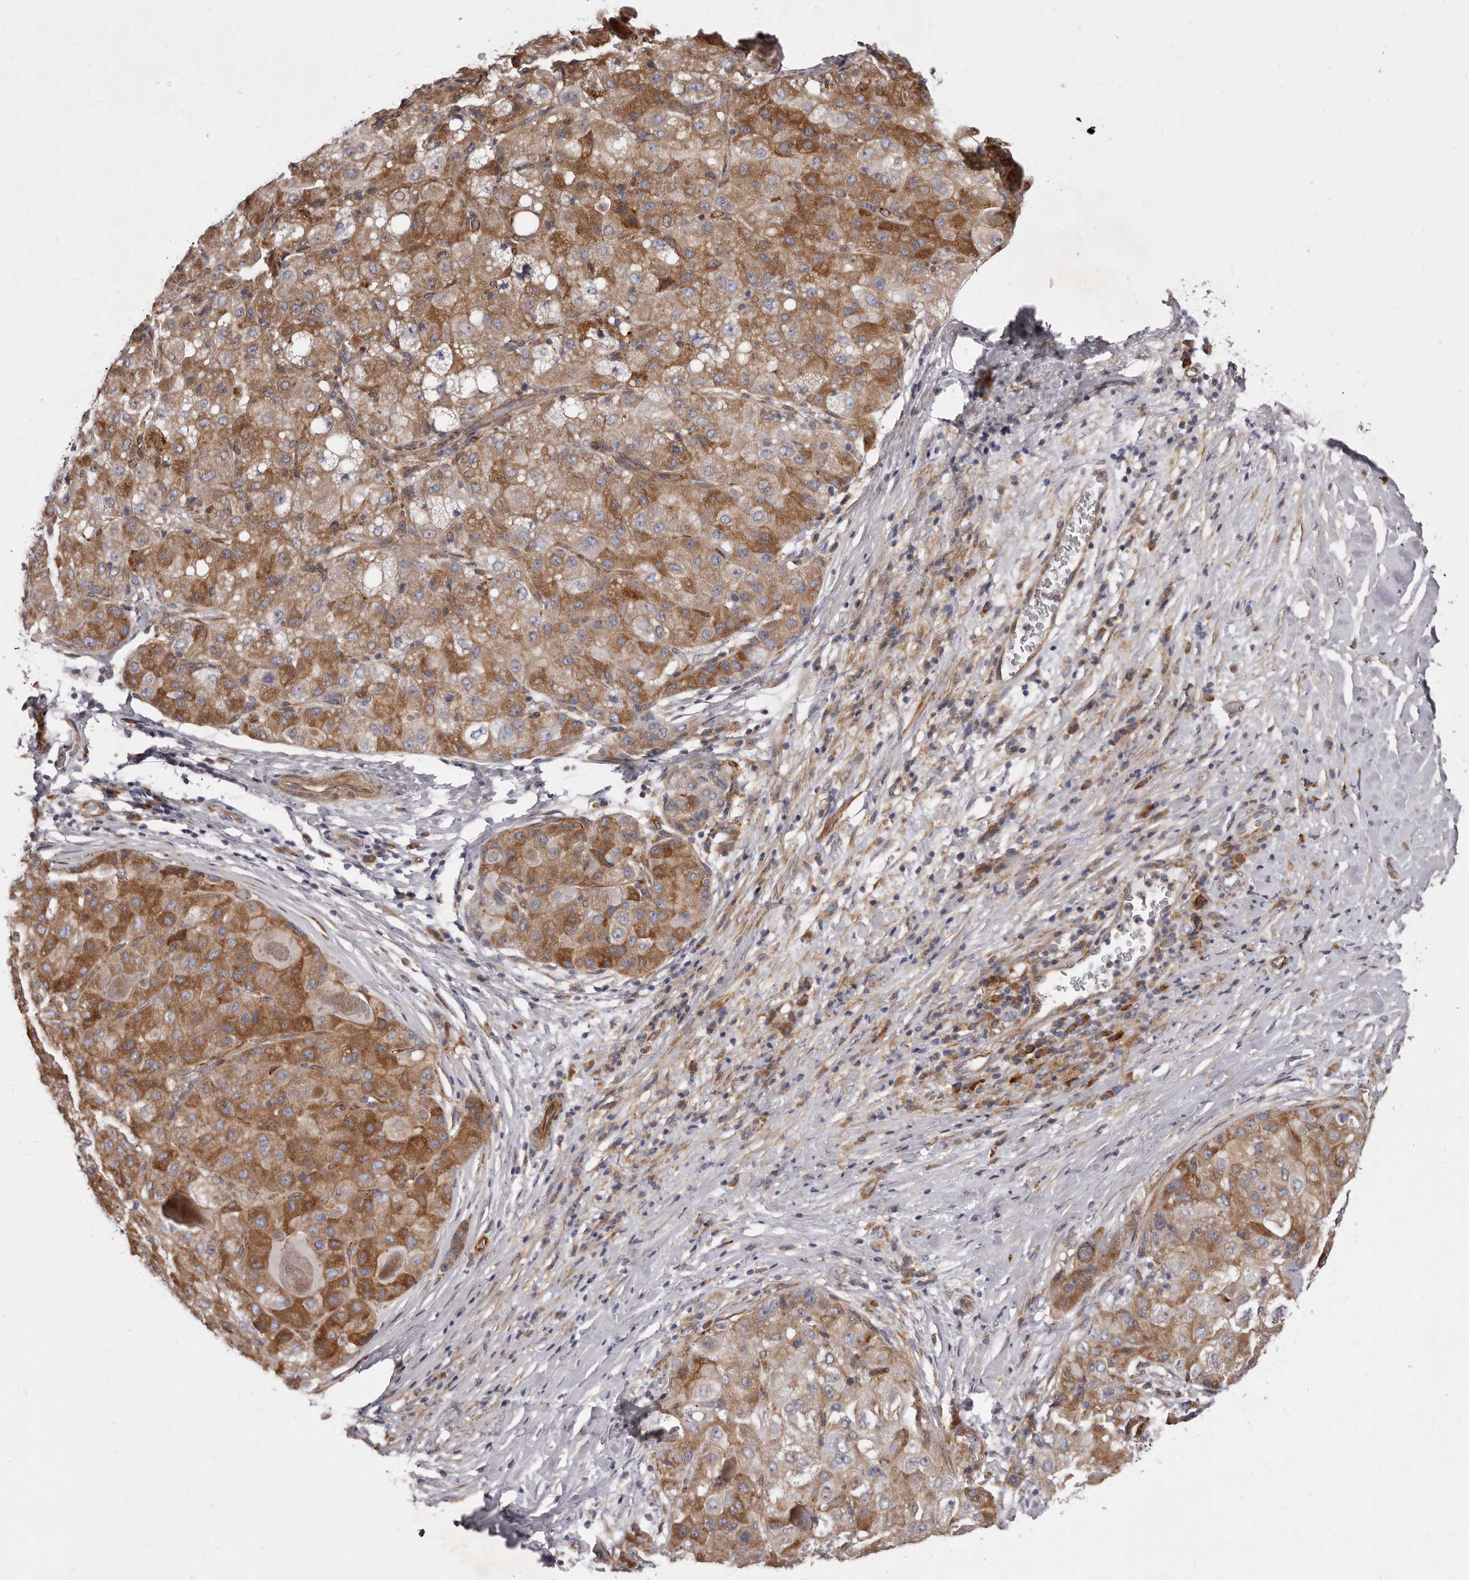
{"staining": {"intensity": "moderate", "quantity": ">75%", "location": "cytoplasmic/membranous"}, "tissue": "liver cancer", "cell_type": "Tumor cells", "image_type": "cancer", "snomed": [{"axis": "morphology", "description": "Carcinoma, Hepatocellular, NOS"}, {"axis": "topography", "description": "Liver"}], "caption": "Immunohistochemistry (IHC) of human liver cancer (hepatocellular carcinoma) reveals medium levels of moderate cytoplasmic/membranous staining in approximately >75% of tumor cells.", "gene": "ALPK1", "patient": {"sex": "male", "age": 80}}